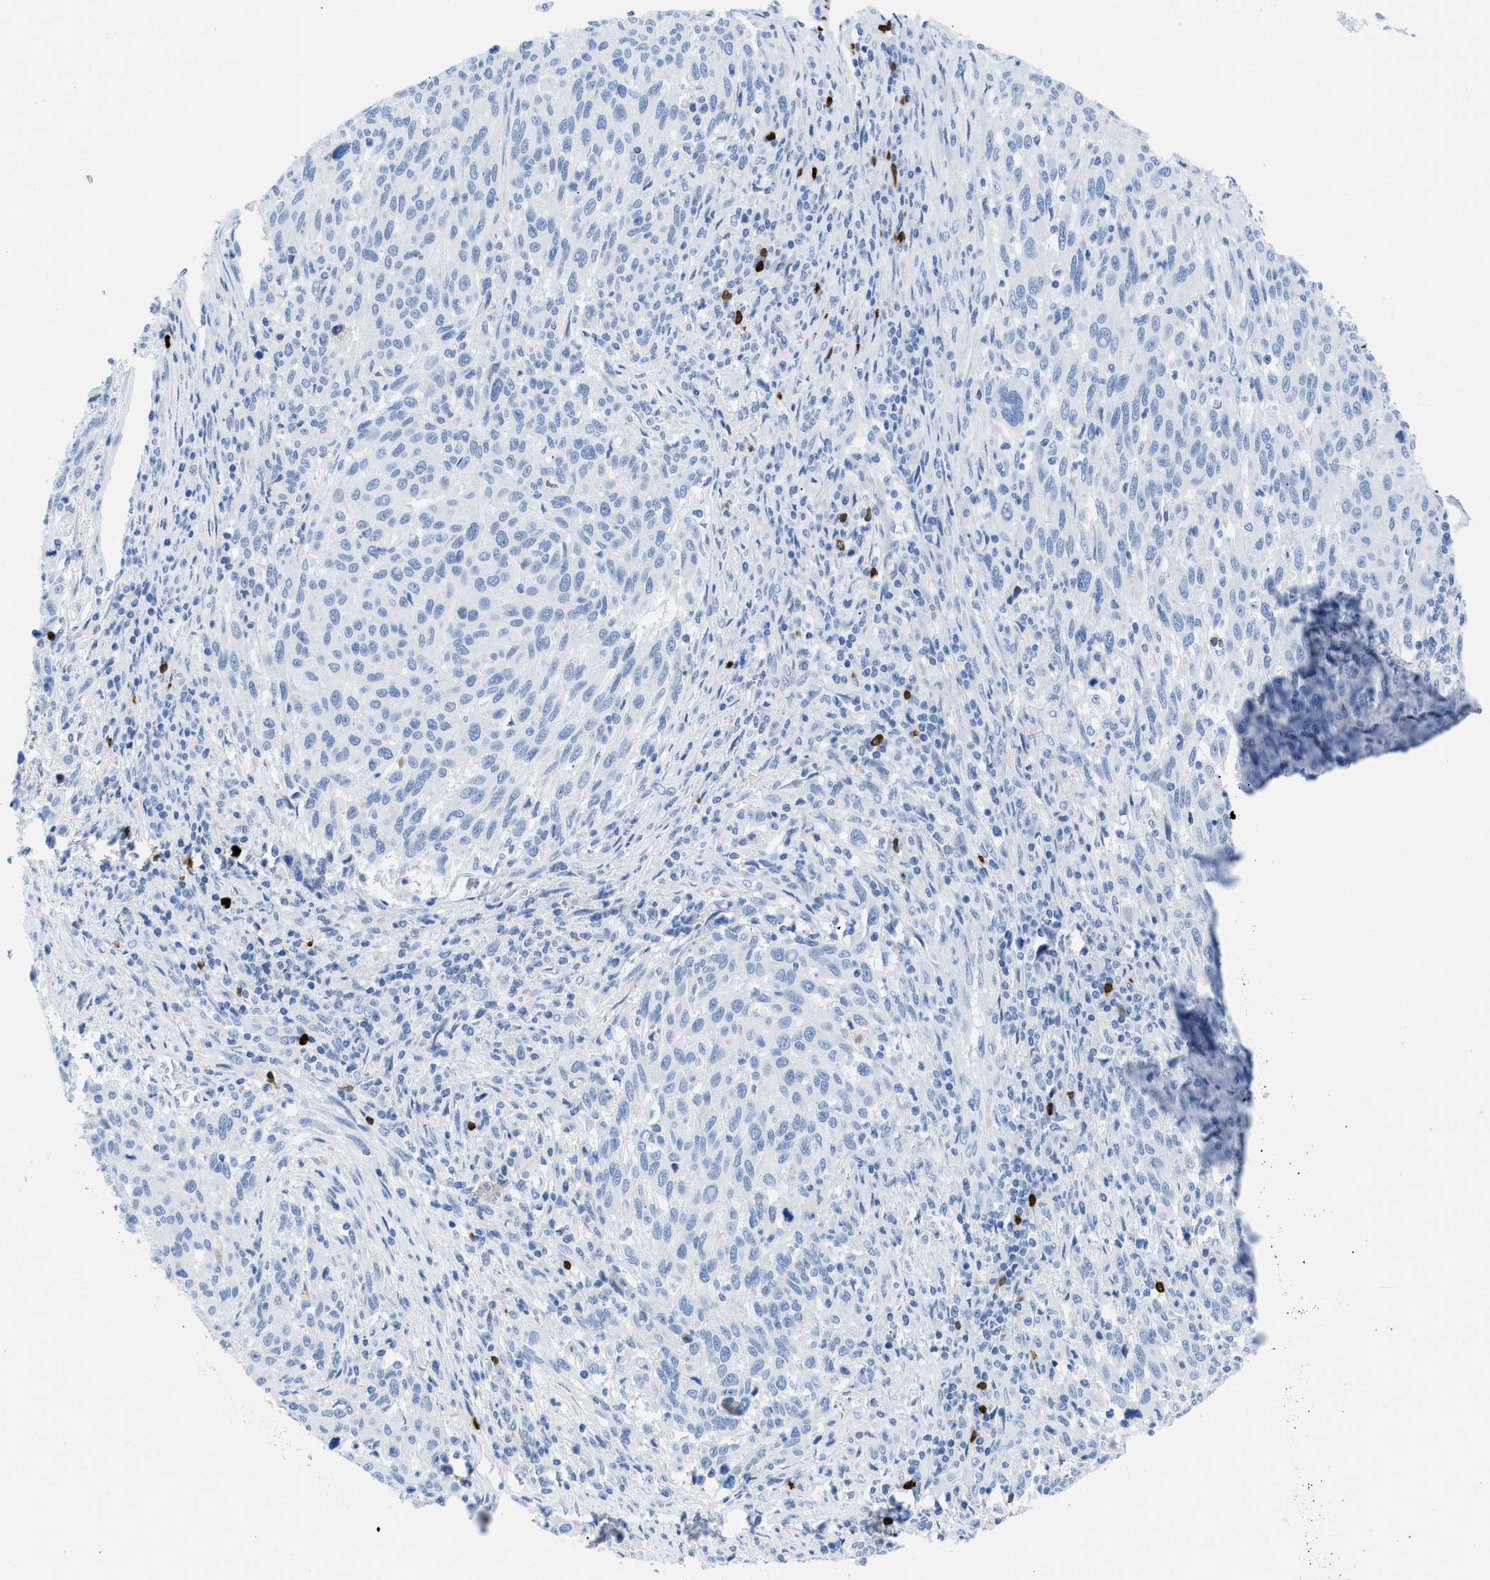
{"staining": {"intensity": "negative", "quantity": "none", "location": "none"}, "tissue": "melanoma", "cell_type": "Tumor cells", "image_type": "cancer", "snomed": [{"axis": "morphology", "description": "Malignant melanoma, Metastatic site"}, {"axis": "topography", "description": "Lymph node"}], "caption": "This is an immunohistochemistry (IHC) image of malignant melanoma (metastatic site). There is no expression in tumor cells.", "gene": "TCL1A", "patient": {"sex": "male", "age": 61}}